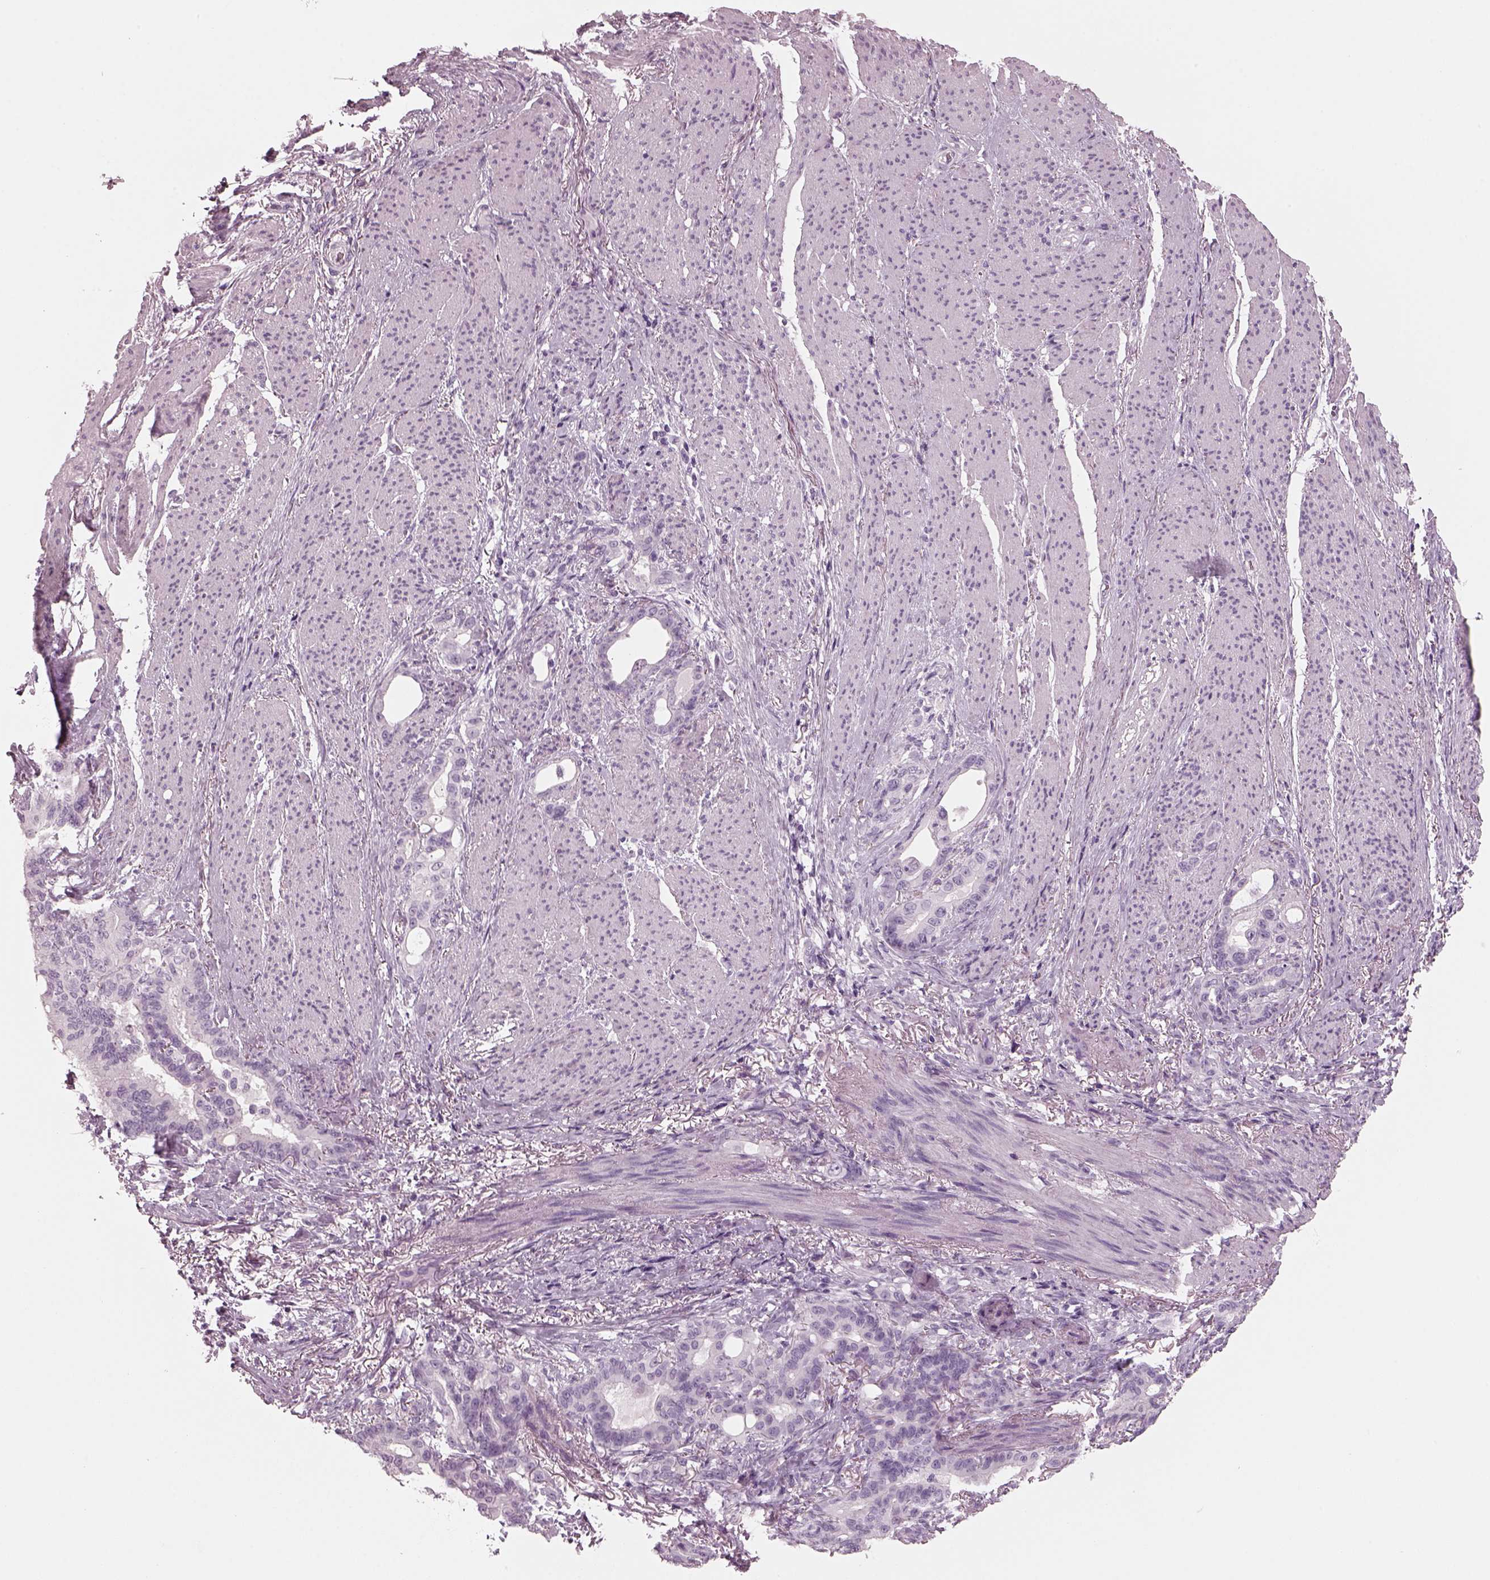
{"staining": {"intensity": "negative", "quantity": "none", "location": "none"}, "tissue": "stomach cancer", "cell_type": "Tumor cells", "image_type": "cancer", "snomed": [{"axis": "morphology", "description": "Normal tissue, NOS"}, {"axis": "morphology", "description": "Adenocarcinoma, NOS"}, {"axis": "topography", "description": "Esophagus"}, {"axis": "topography", "description": "Stomach, upper"}], "caption": "Immunohistochemical staining of stomach adenocarcinoma exhibits no significant positivity in tumor cells. The staining was performed using DAB to visualize the protein expression in brown, while the nuclei were stained in blue with hematoxylin (Magnification: 20x).", "gene": "RCVRN", "patient": {"sex": "male", "age": 62}}